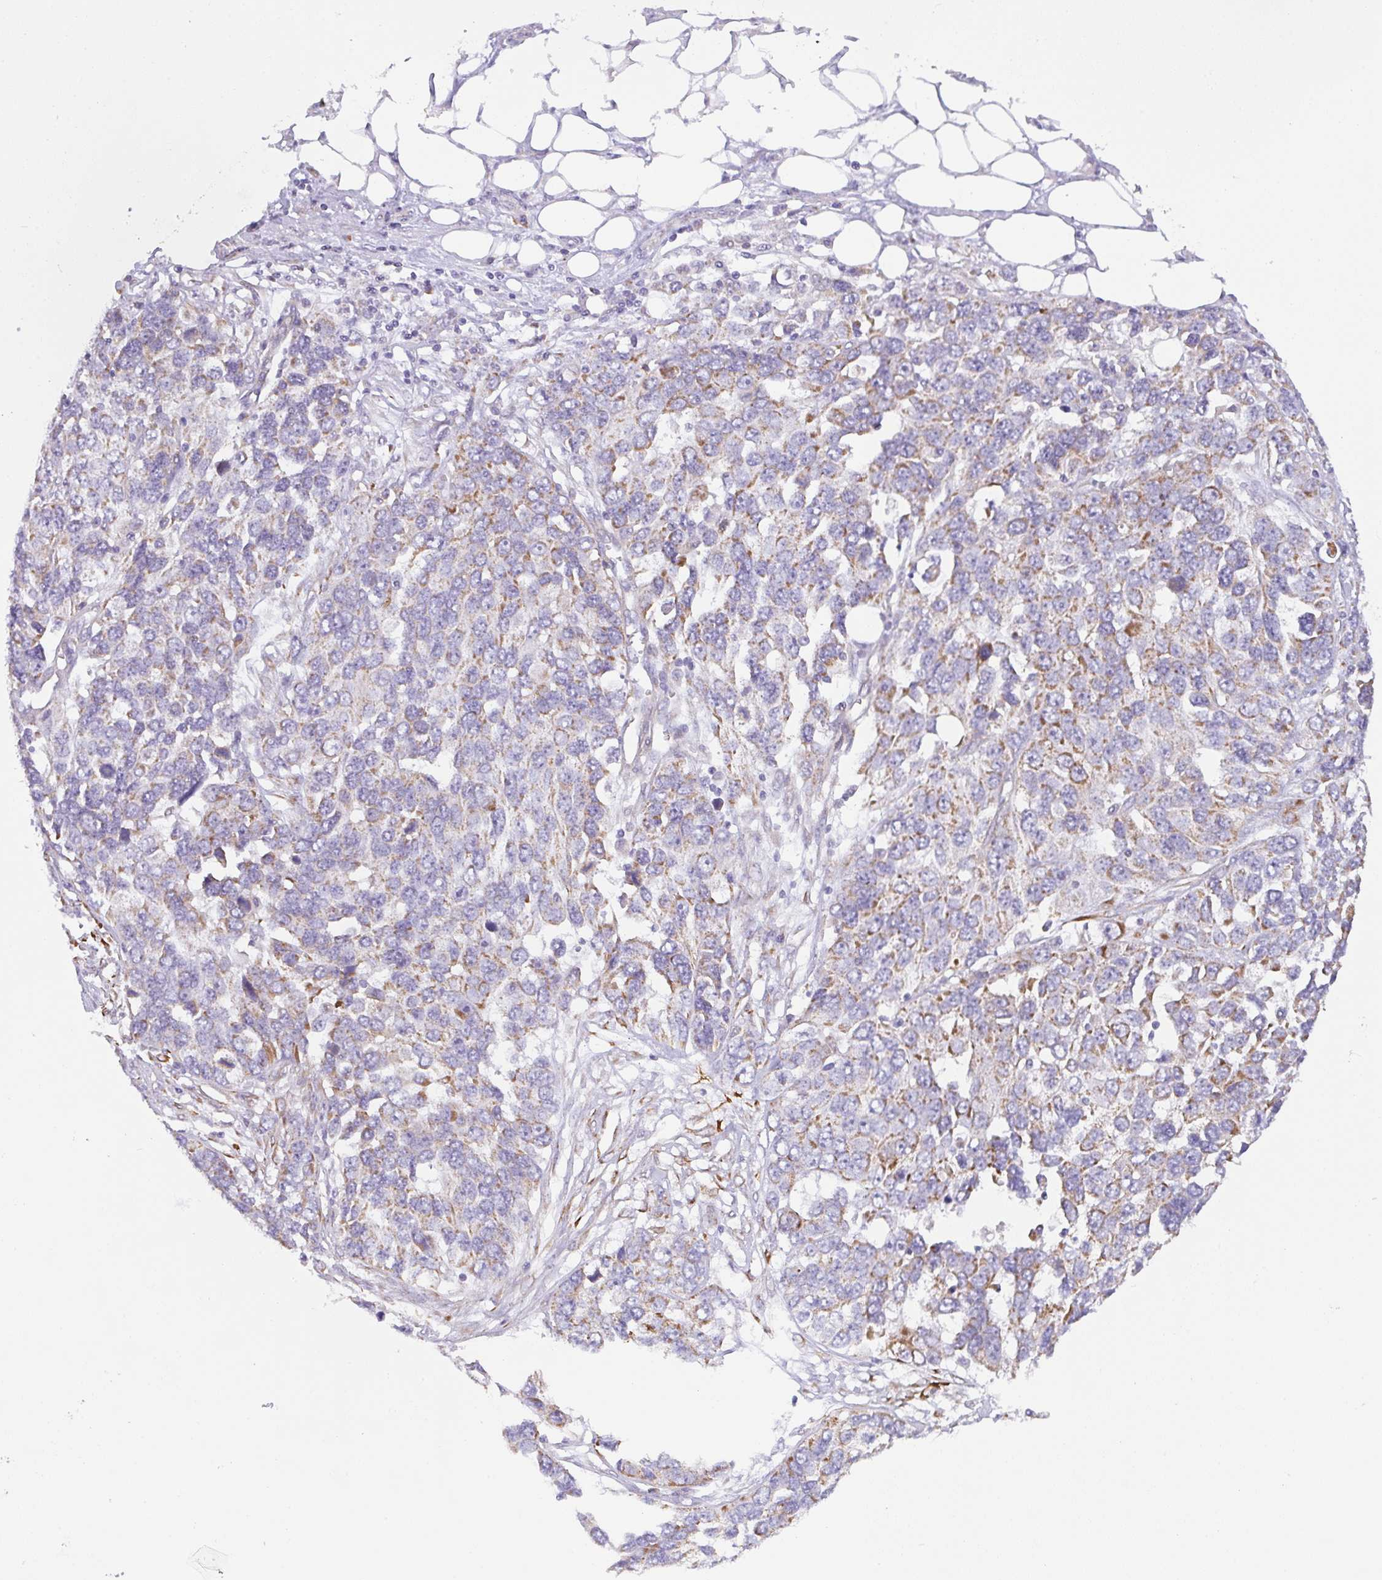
{"staining": {"intensity": "moderate", "quantity": "25%-75%", "location": "cytoplasmic/membranous"}, "tissue": "ovarian cancer", "cell_type": "Tumor cells", "image_type": "cancer", "snomed": [{"axis": "morphology", "description": "Cystadenocarcinoma, serous, NOS"}, {"axis": "topography", "description": "Ovary"}], "caption": "Ovarian serous cystadenocarcinoma tissue demonstrates moderate cytoplasmic/membranous expression in about 25%-75% of tumor cells, visualized by immunohistochemistry.", "gene": "CHDH", "patient": {"sex": "female", "age": 76}}